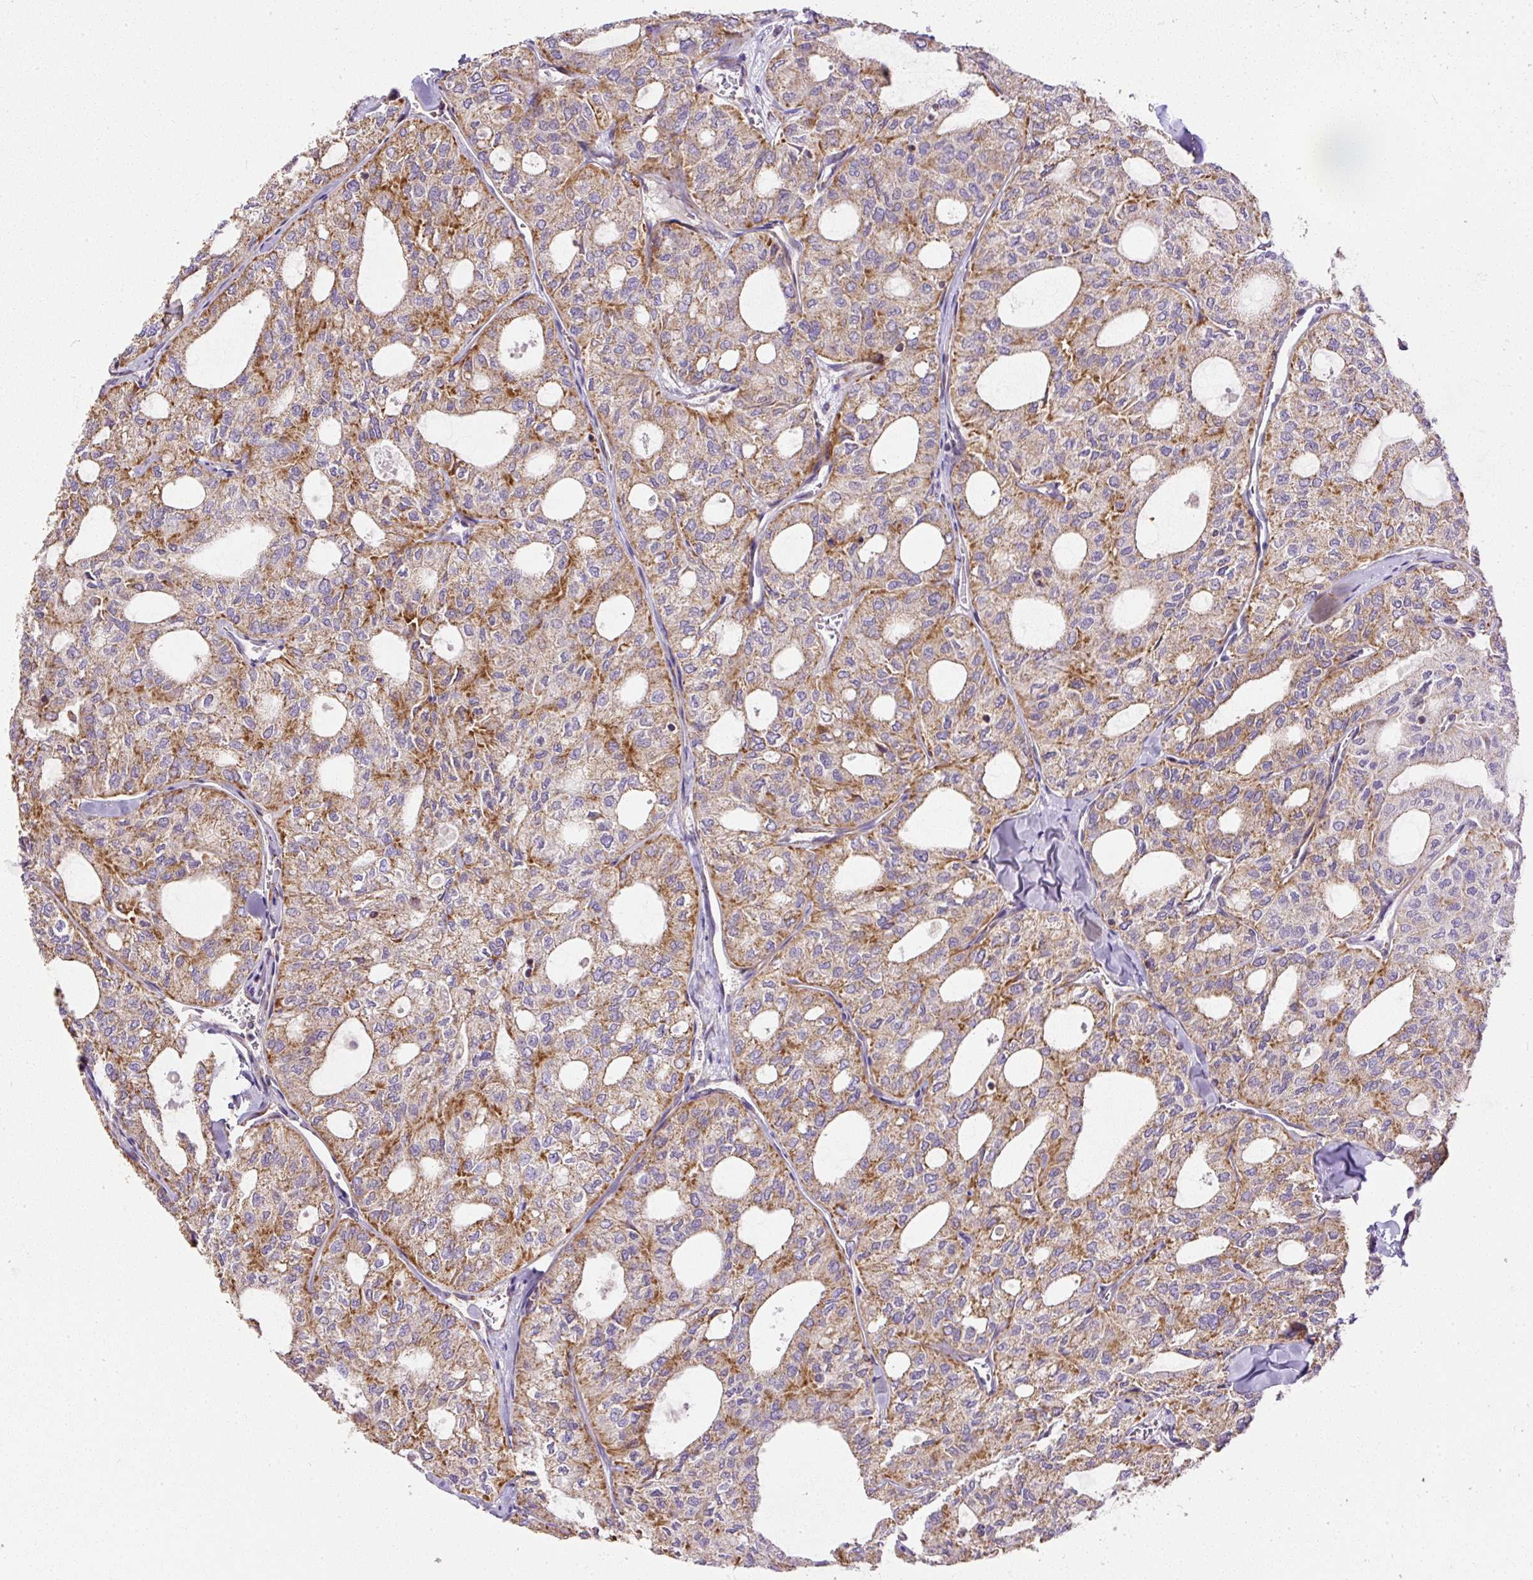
{"staining": {"intensity": "moderate", "quantity": ">75%", "location": "cytoplasmic/membranous"}, "tissue": "thyroid cancer", "cell_type": "Tumor cells", "image_type": "cancer", "snomed": [{"axis": "morphology", "description": "Follicular adenoma carcinoma, NOS"}, {"axis": "topography", "description": "Thyroid gland"}], "caption": "Immunohistochemical staining of thyroid cancer displays moderate cytoplasmic/membranous protein expression in approximately >75% of tumor cells. (brown staining indicates protein expression, while blue staining denotes nuclei).", "gene": "NDUFAF2", "patient": {"sex": "male", "age": 75}}